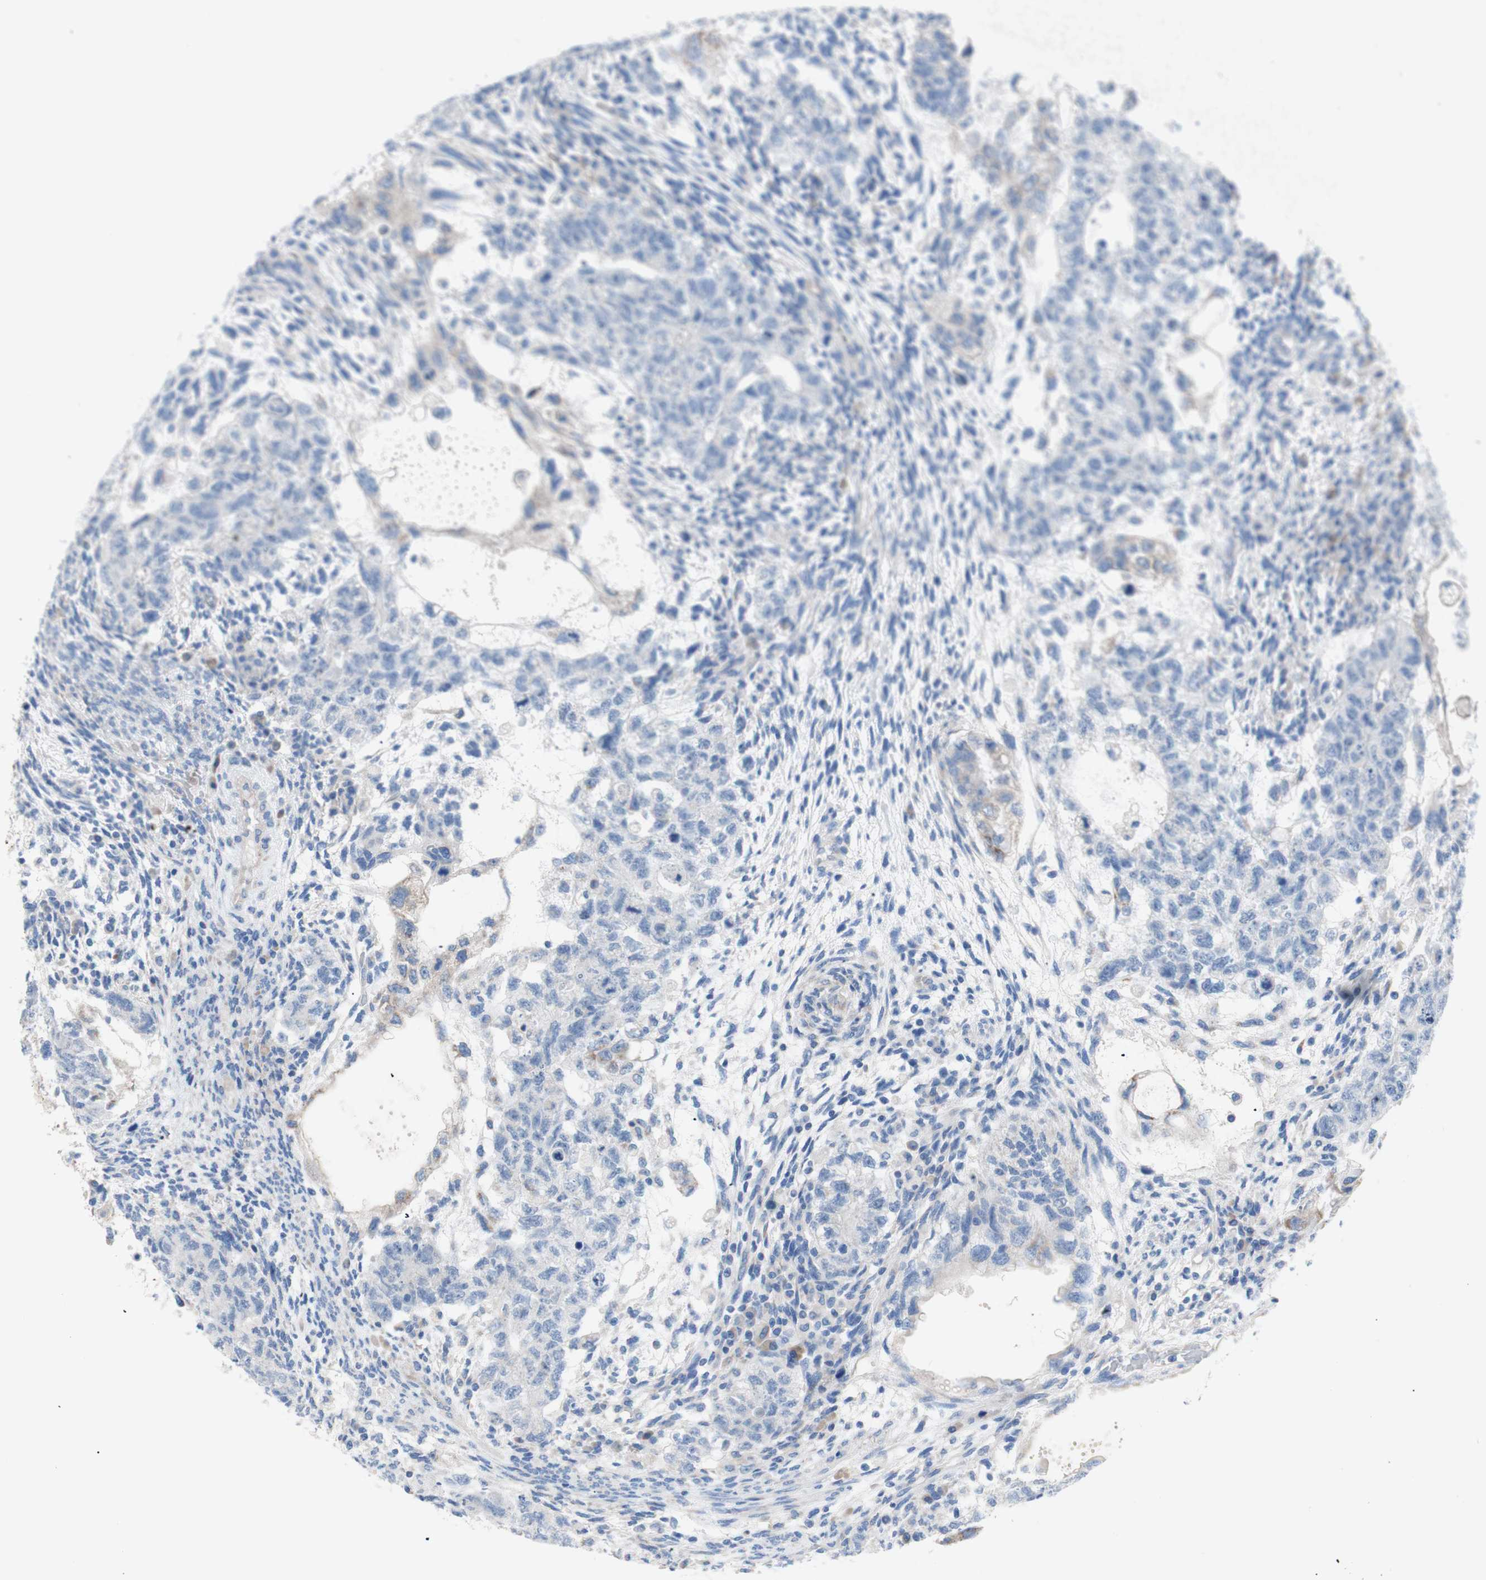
{"staining": {"intensity": "weak", "quantity": "<25%", "location": "cytoplasmic/membranous"}, "tissue": "testis cancer", "cell_type": "Tumor cells", "image_type": "cancer", "snomed": [{"axis": "morphology", "description": "Normal tissue, NOS"}, {"axis": "morphology", "description": "Carcinoma, Embryonal, NOS"}, {"axis": "topography", "description": "Testis"}], "caption": "Testis cancer (embryonal carcinoma) was stained to show a protein in brown. There is no significant expression in tumor cells.", "gene": "TMIGD2", "patient": {"sex": "male", "age": 36}}